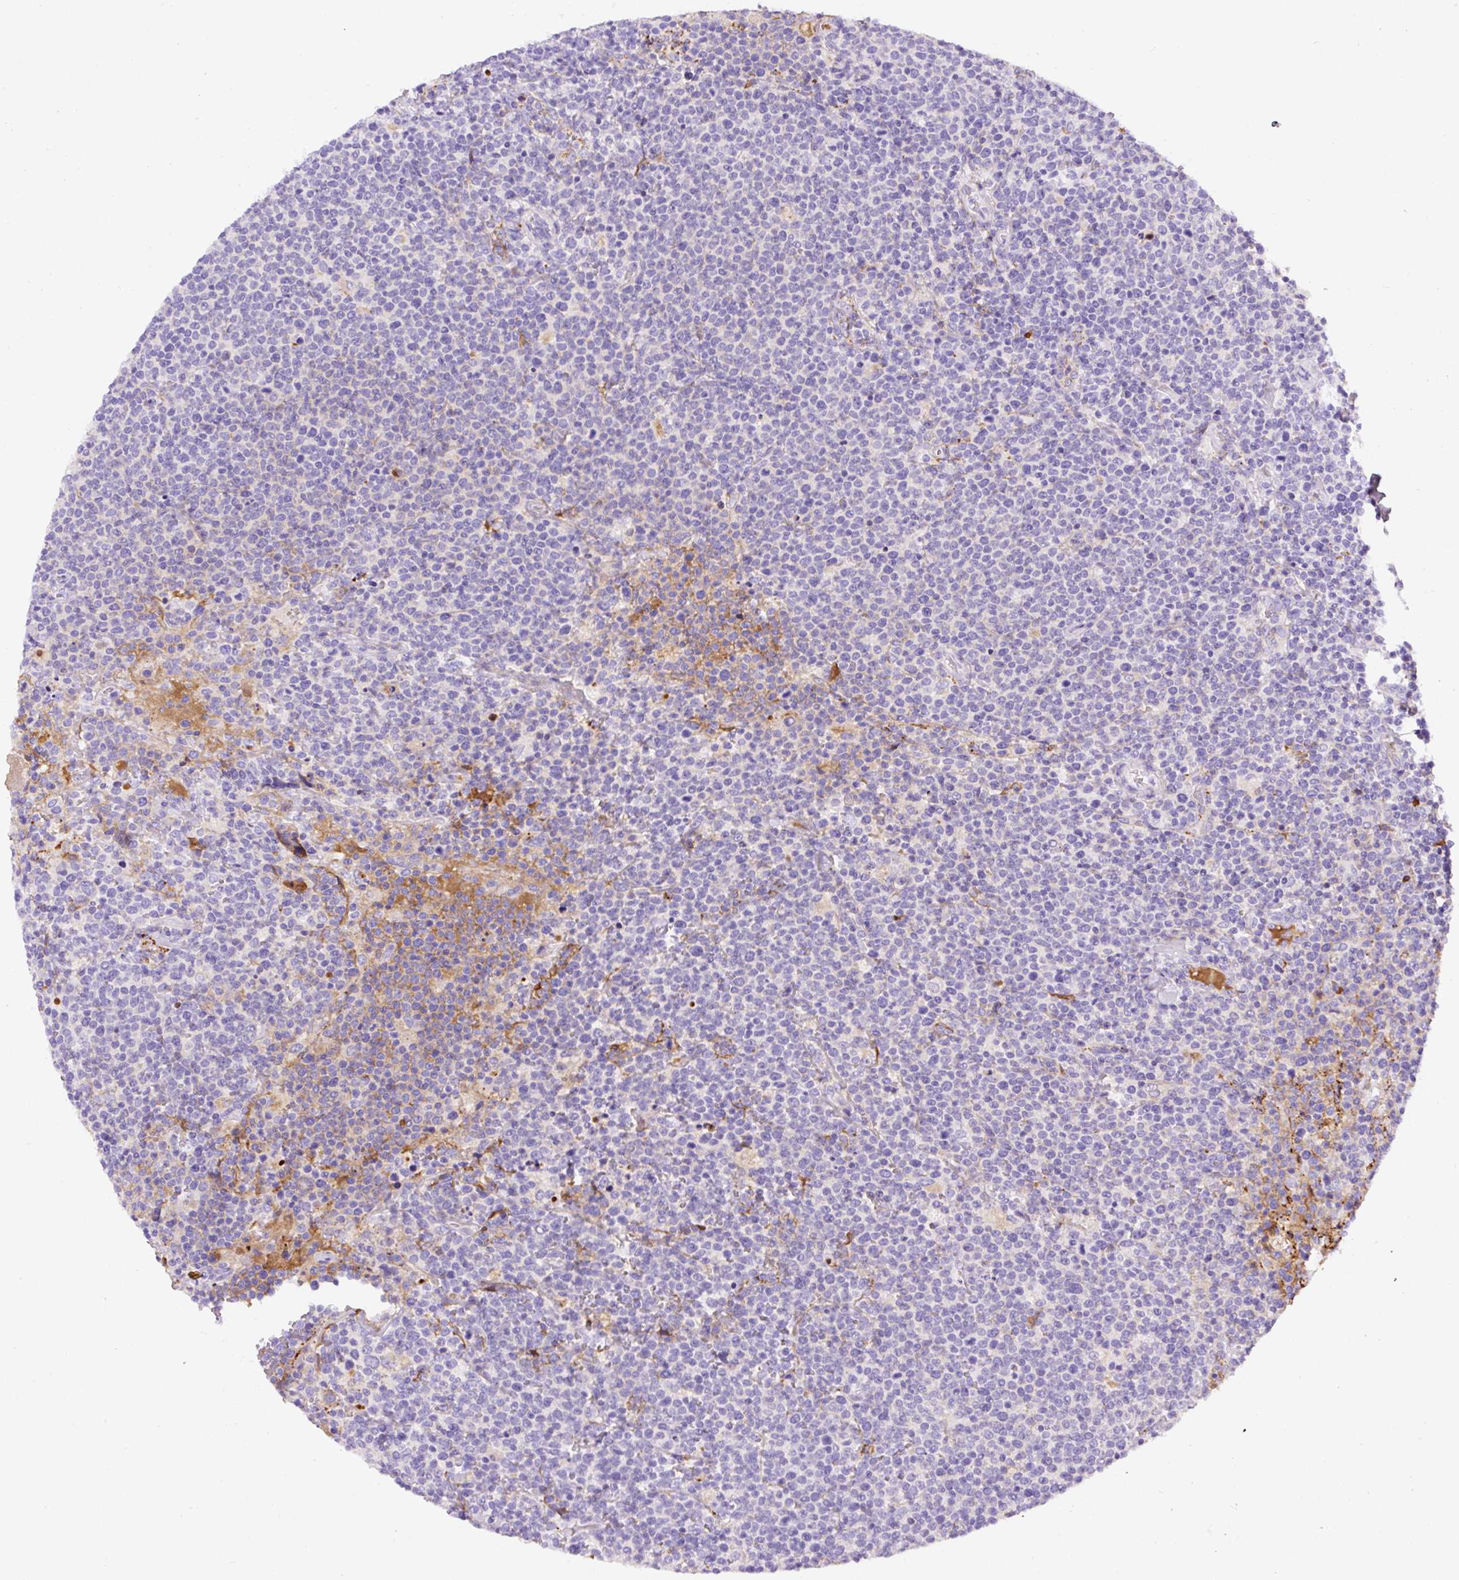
{"staining": {"intensity": "negative", "quantity": "none", "location": "none"}, "tissue": "lymphoma", "cell_type": "Tumor cells", "image_type": "cancer", "snomed": [{"axis": "morphology", "description": "Malignant lymphoma, non-Hodgkin's type, High grade"}, {"axis": "topography", "description": "Lymph node"}], "caption": "The image reveals no staining of tumor cells in lymphoma. (DAB immunohistochemistry (IHC), high magnification).", "gene": "APCS", "patient": {"sex": "male", "age": 61}}